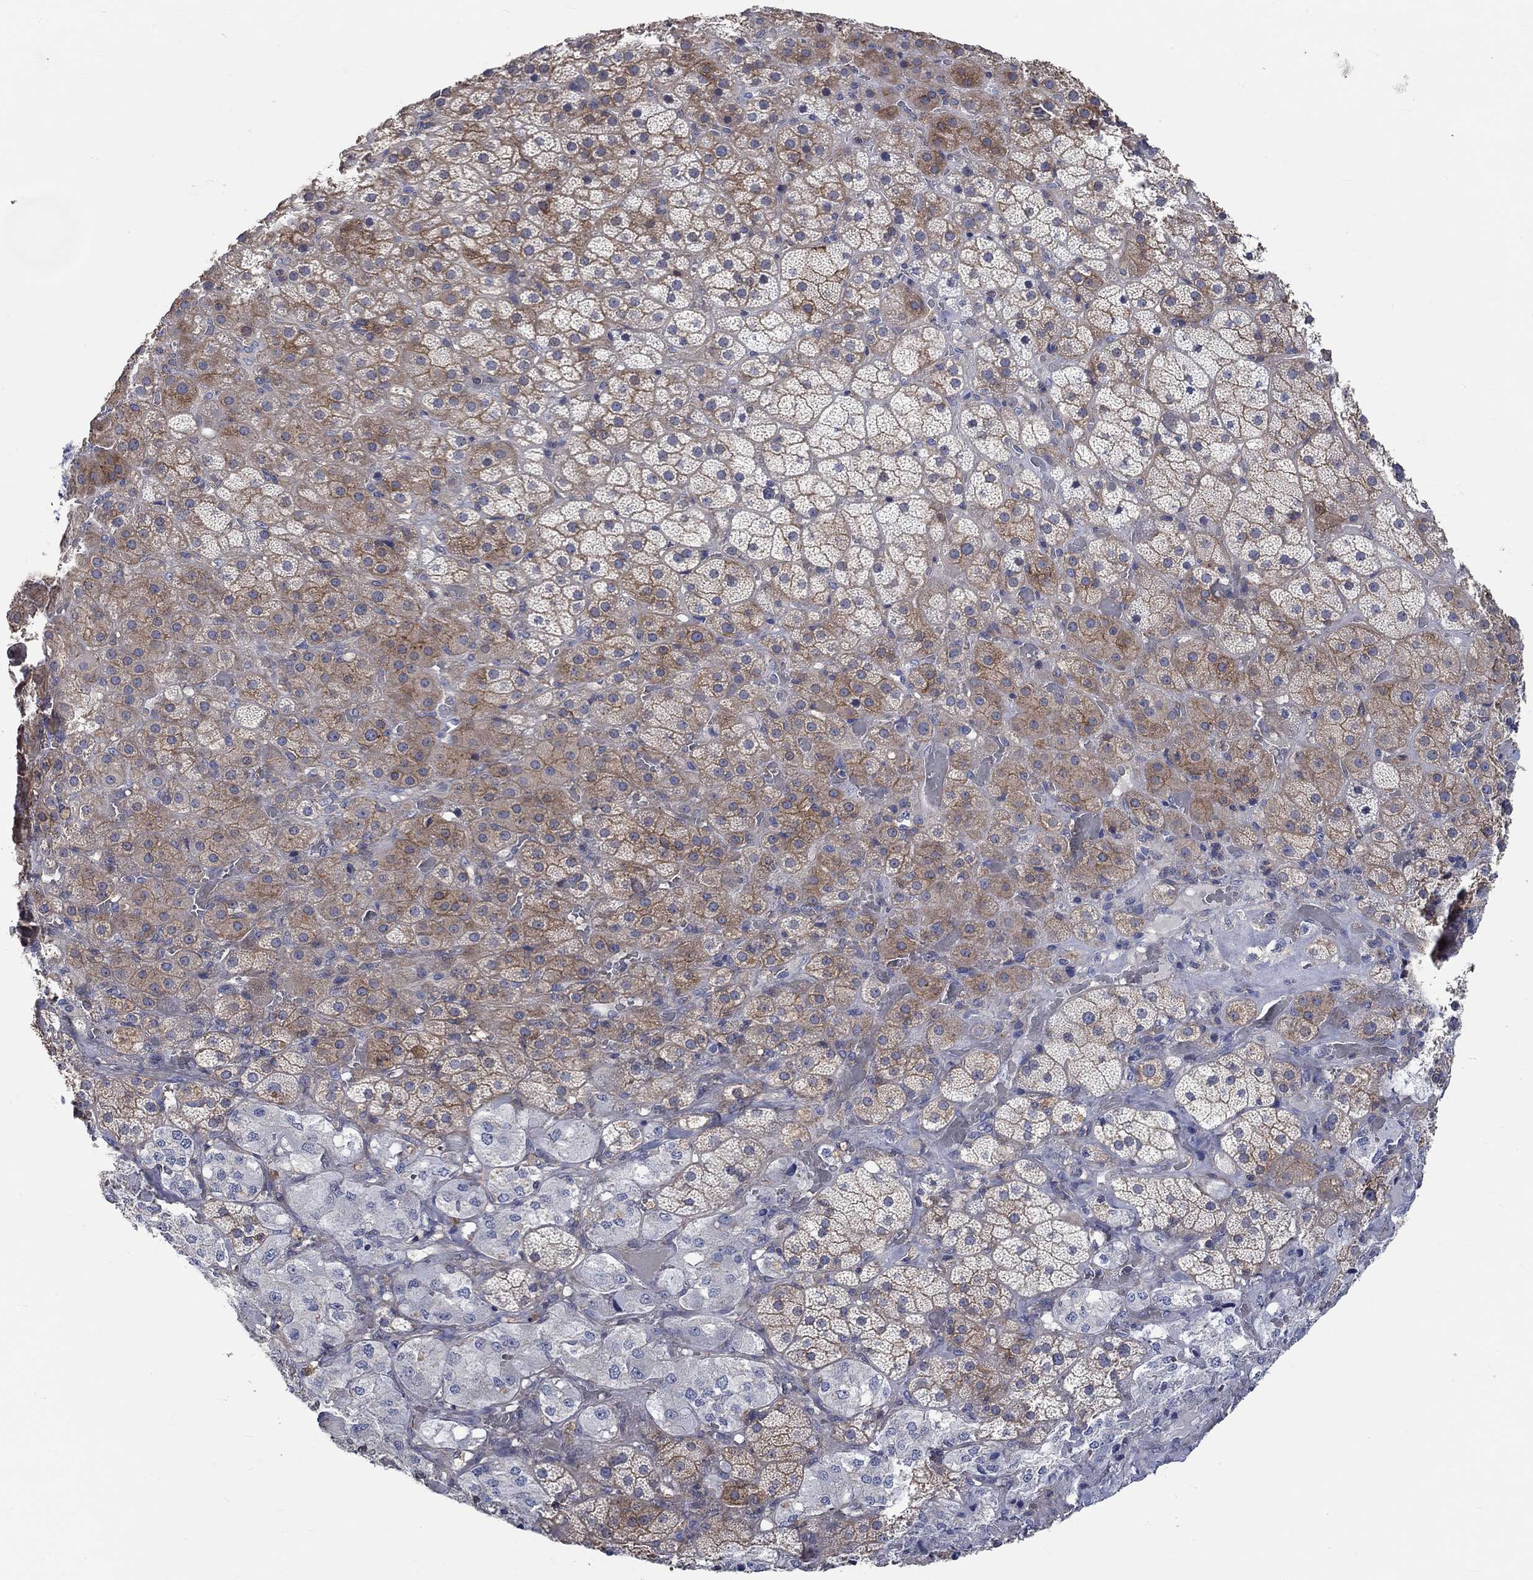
{"staining": {"intensity": "moderate", "quantity": "25%-75%", "location": "cytoplasmic/membranous"}, "tissue": "adrenal gland", "cell_type": "Glandular cells", "image_type": "normal", "snomed": [{"axis": "morphology", "description": "Normal tissue, NOS"}, {"axis": "topography", "description": "Adrenal gland"}], "caption": "Moderate cytoplasmic/membranous staining is present in about 25%-75% of glandular cells in normal adrenal gland.", "gene": "TNFAIP8L3", "patient": {"sex": "male", "age": 57}}